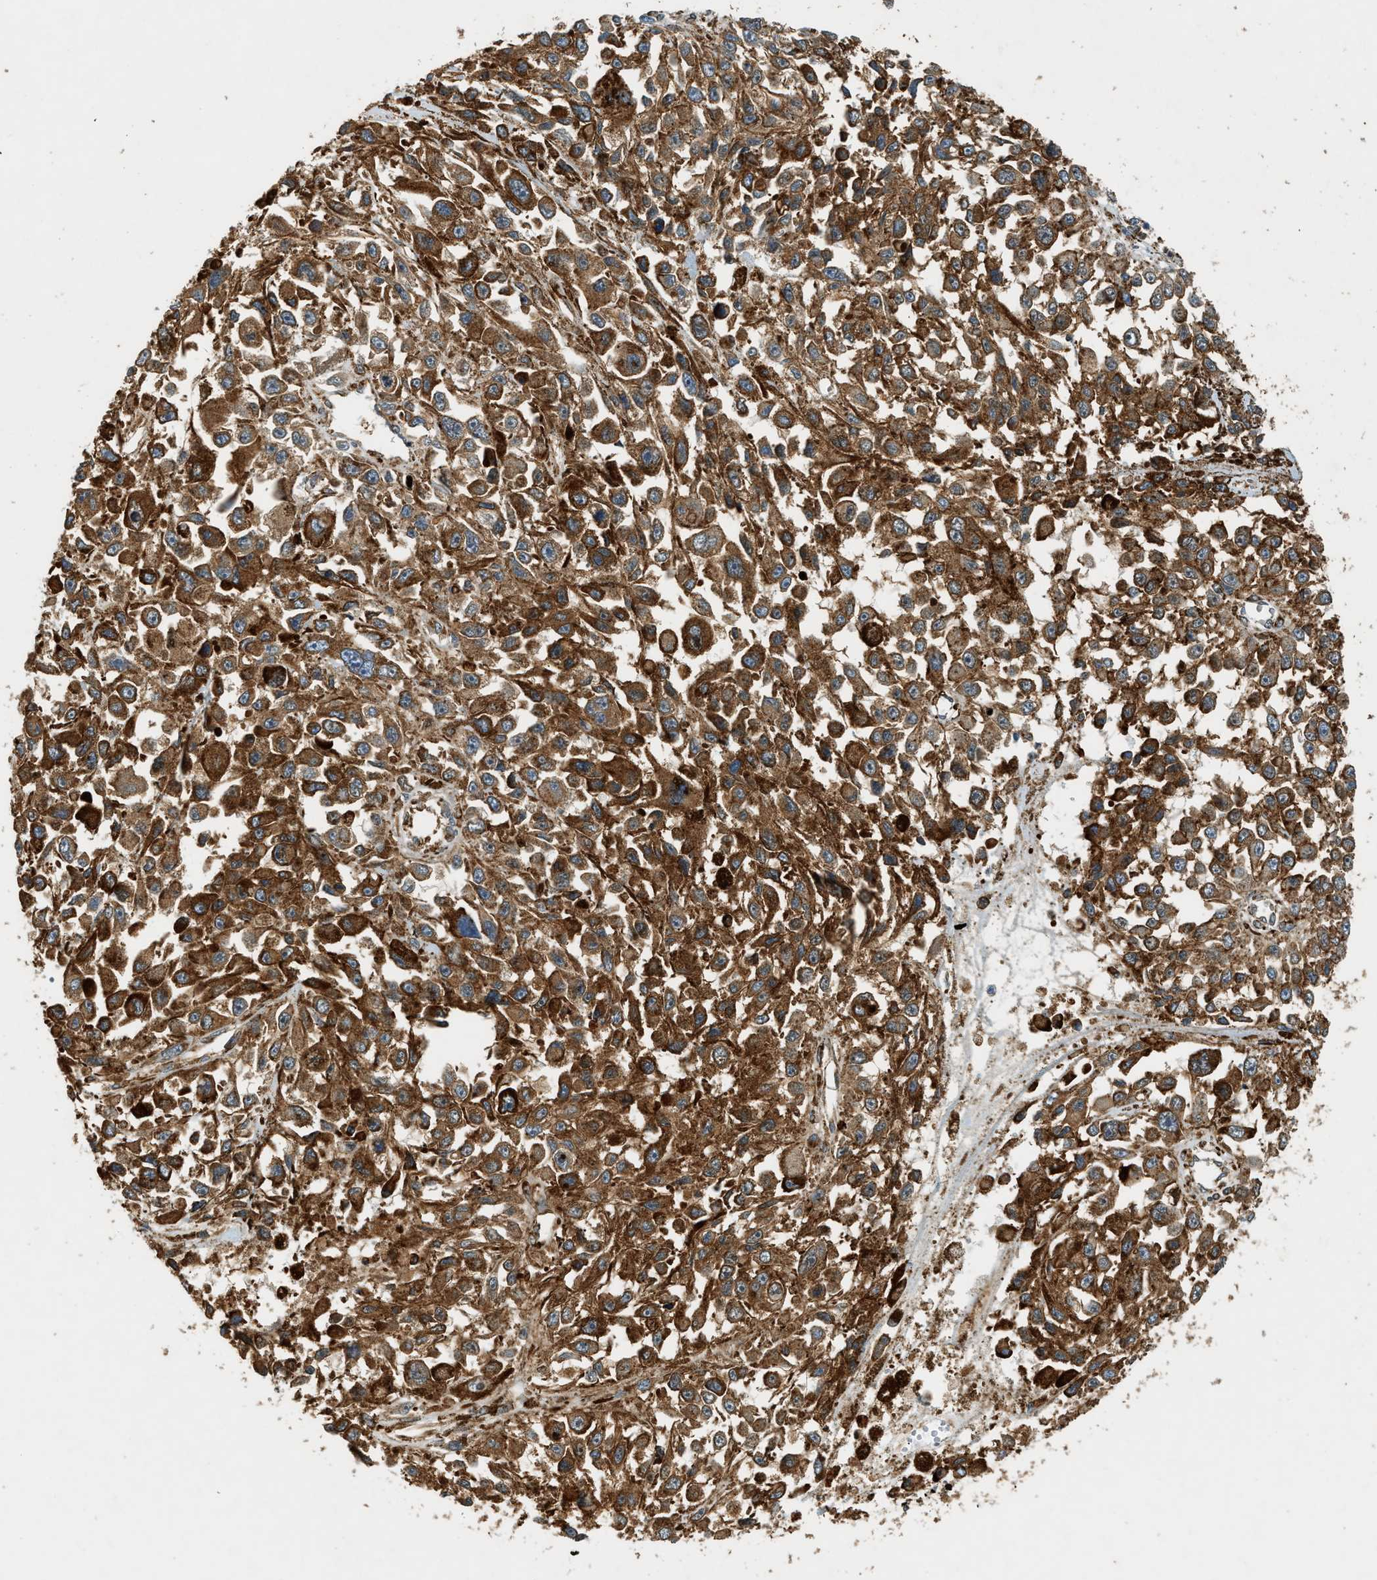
{"staining": {"intensity": "strong", "quantity": ">75%", "location": "cytoplasmic/membranous"}, "tissue": "melanoma", "cell_type": "Tumor cells", "image_type": "cancer", "snomed": [{"axis": "morphology", "description": "Malignant melanoma, Metastatic site"}, {"axis": "topography", "description": "Lymph node"}], "caption": "Protein staining exhibits strong cytoplasmic/membranous expression in approximately >75% of tumor cells in melanoma.", "gene": "SEMA4D", "patient": {"sex": "male", "age": 59}}